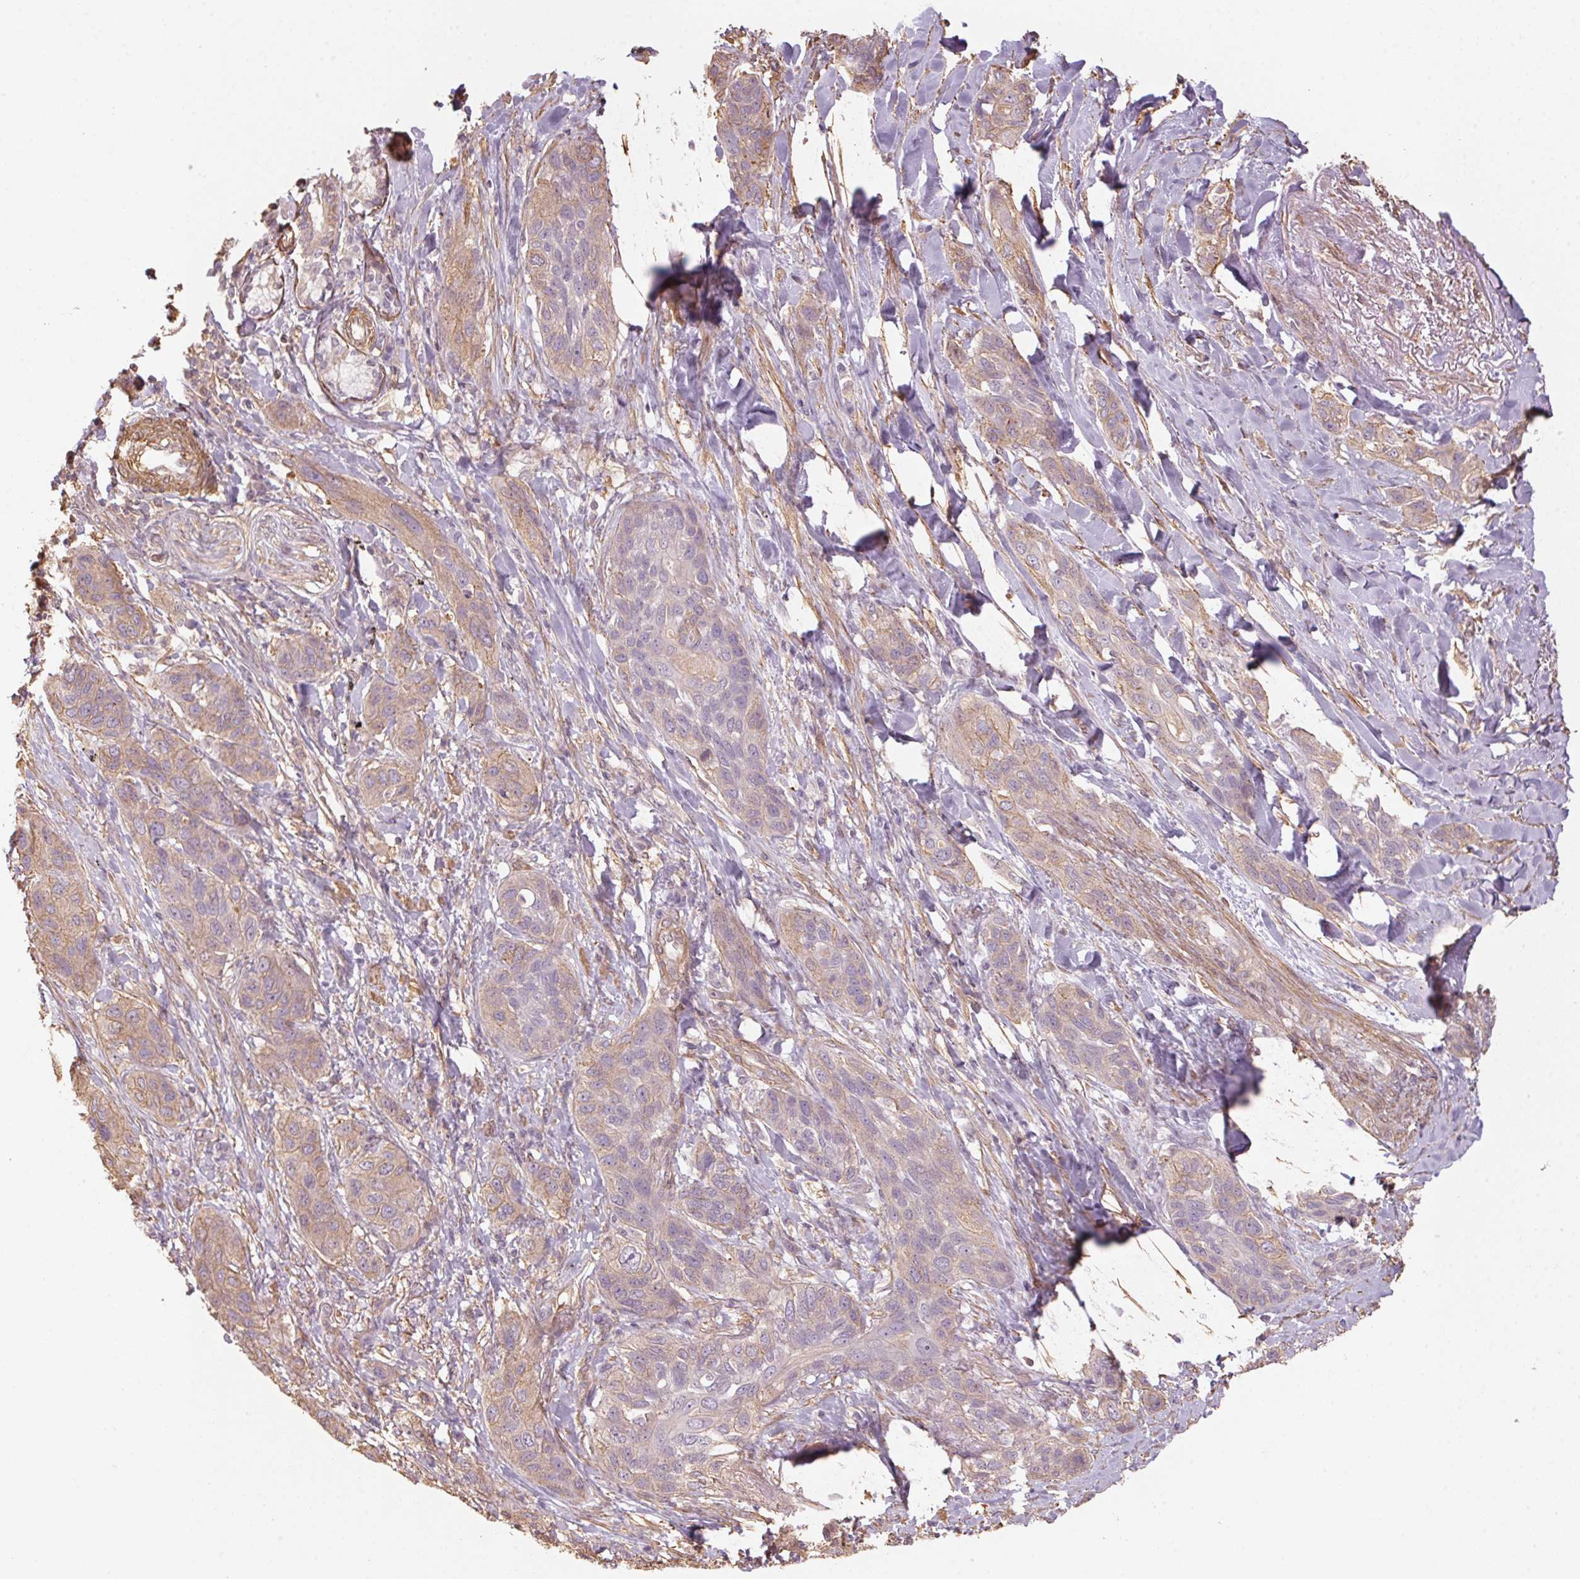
{"staining": {"intensity": "weak", "quantity": "25%-75%", "location": "cytoplasmic/membranous"}, "tissue": "lung cancer", "cell_type": "Tumor cells", "image_type": "cancer", "snomed": [{"axis": "morphology", "description": "Squamous cell carcinoma, NOS"}, {"axis": "topography", "description": "Lung"}], "caption": "Human lung squamous cell carcinoma stained with a protein marker reveals weak staining in tumor cells.", "gene": "QDPR", "patient": {"sex": "female", "age": 70}}